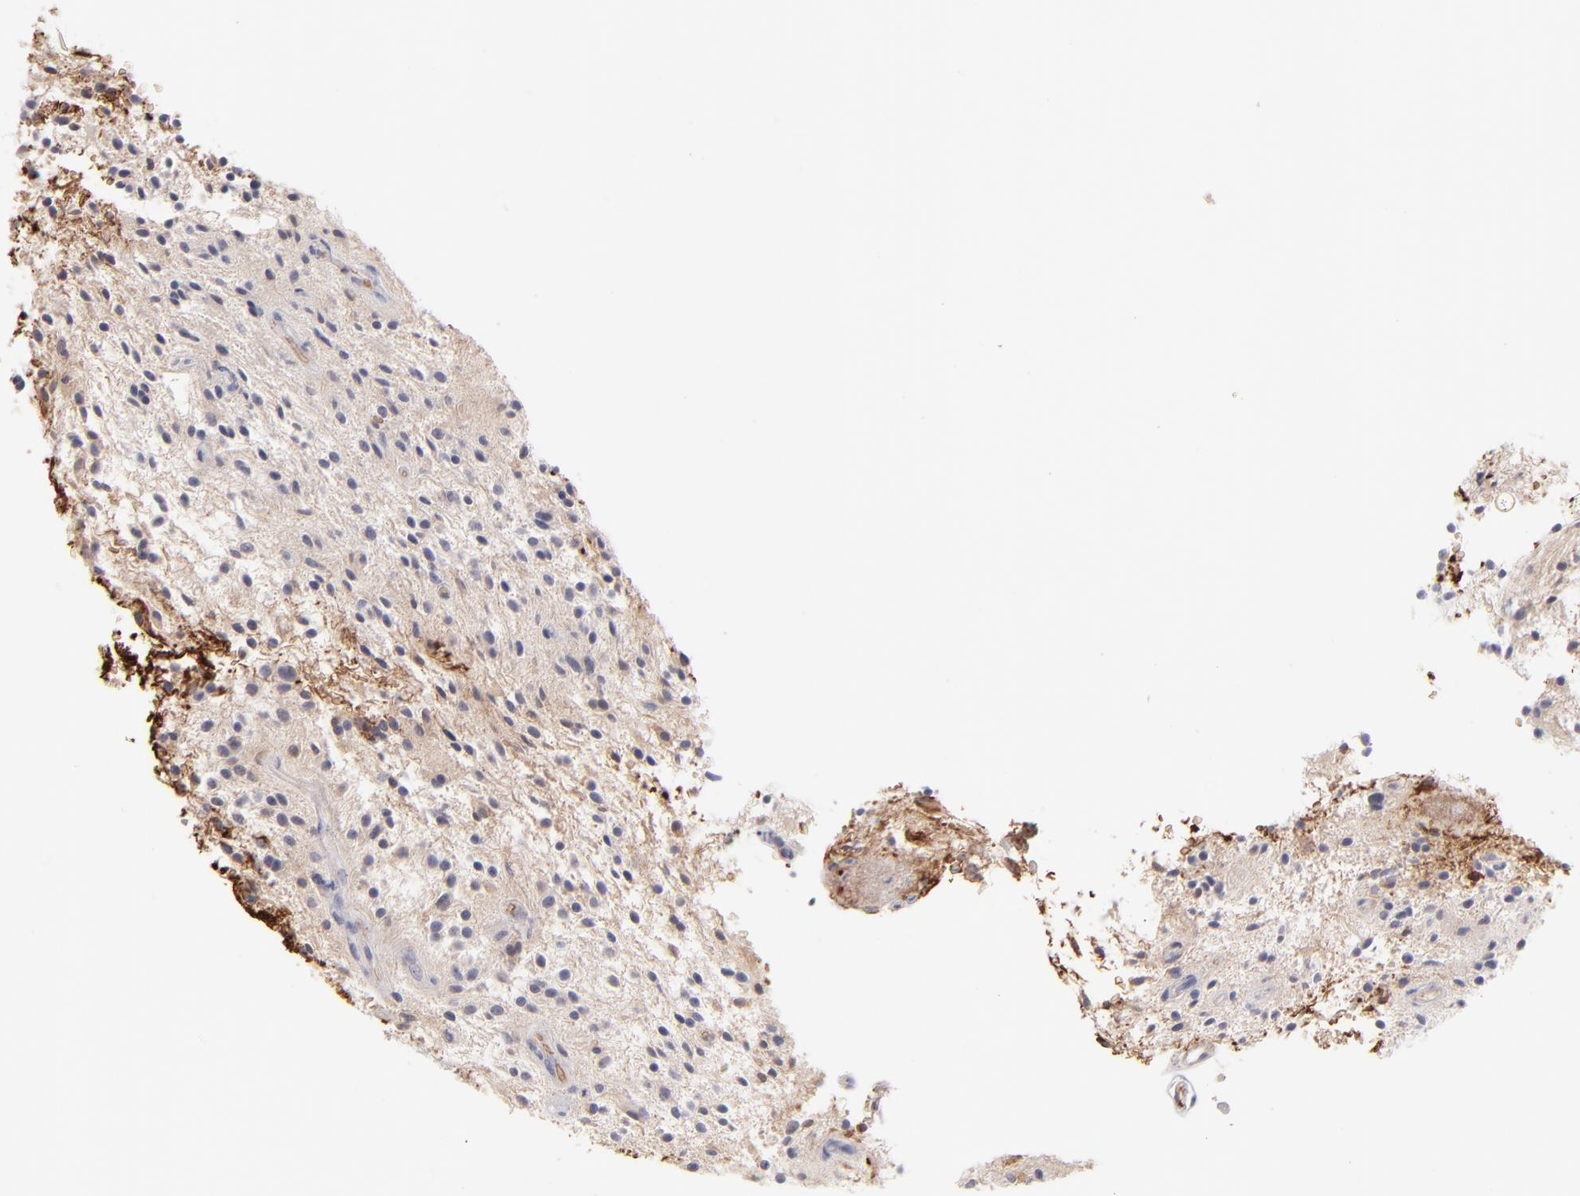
{"staining": {"intensity": "negative", "quantity": "none", "location": "none"}, "tissue": "glioma", "cell_type": "Tumor cells", "image_type": "cancer", "snomed": [{"axis": "morphology", "description": "Glioma, malignant, NOS"}, {"axis": "topography", "description": "Cerebellum"}], "caption": "Tumor cells show no significant expression in glioma (malignant). (DAB (3,3'-diaminobenzidine) IHC, high magnification).", "gene": "F13B", "patient": {"sex": "female", "age": 10}}